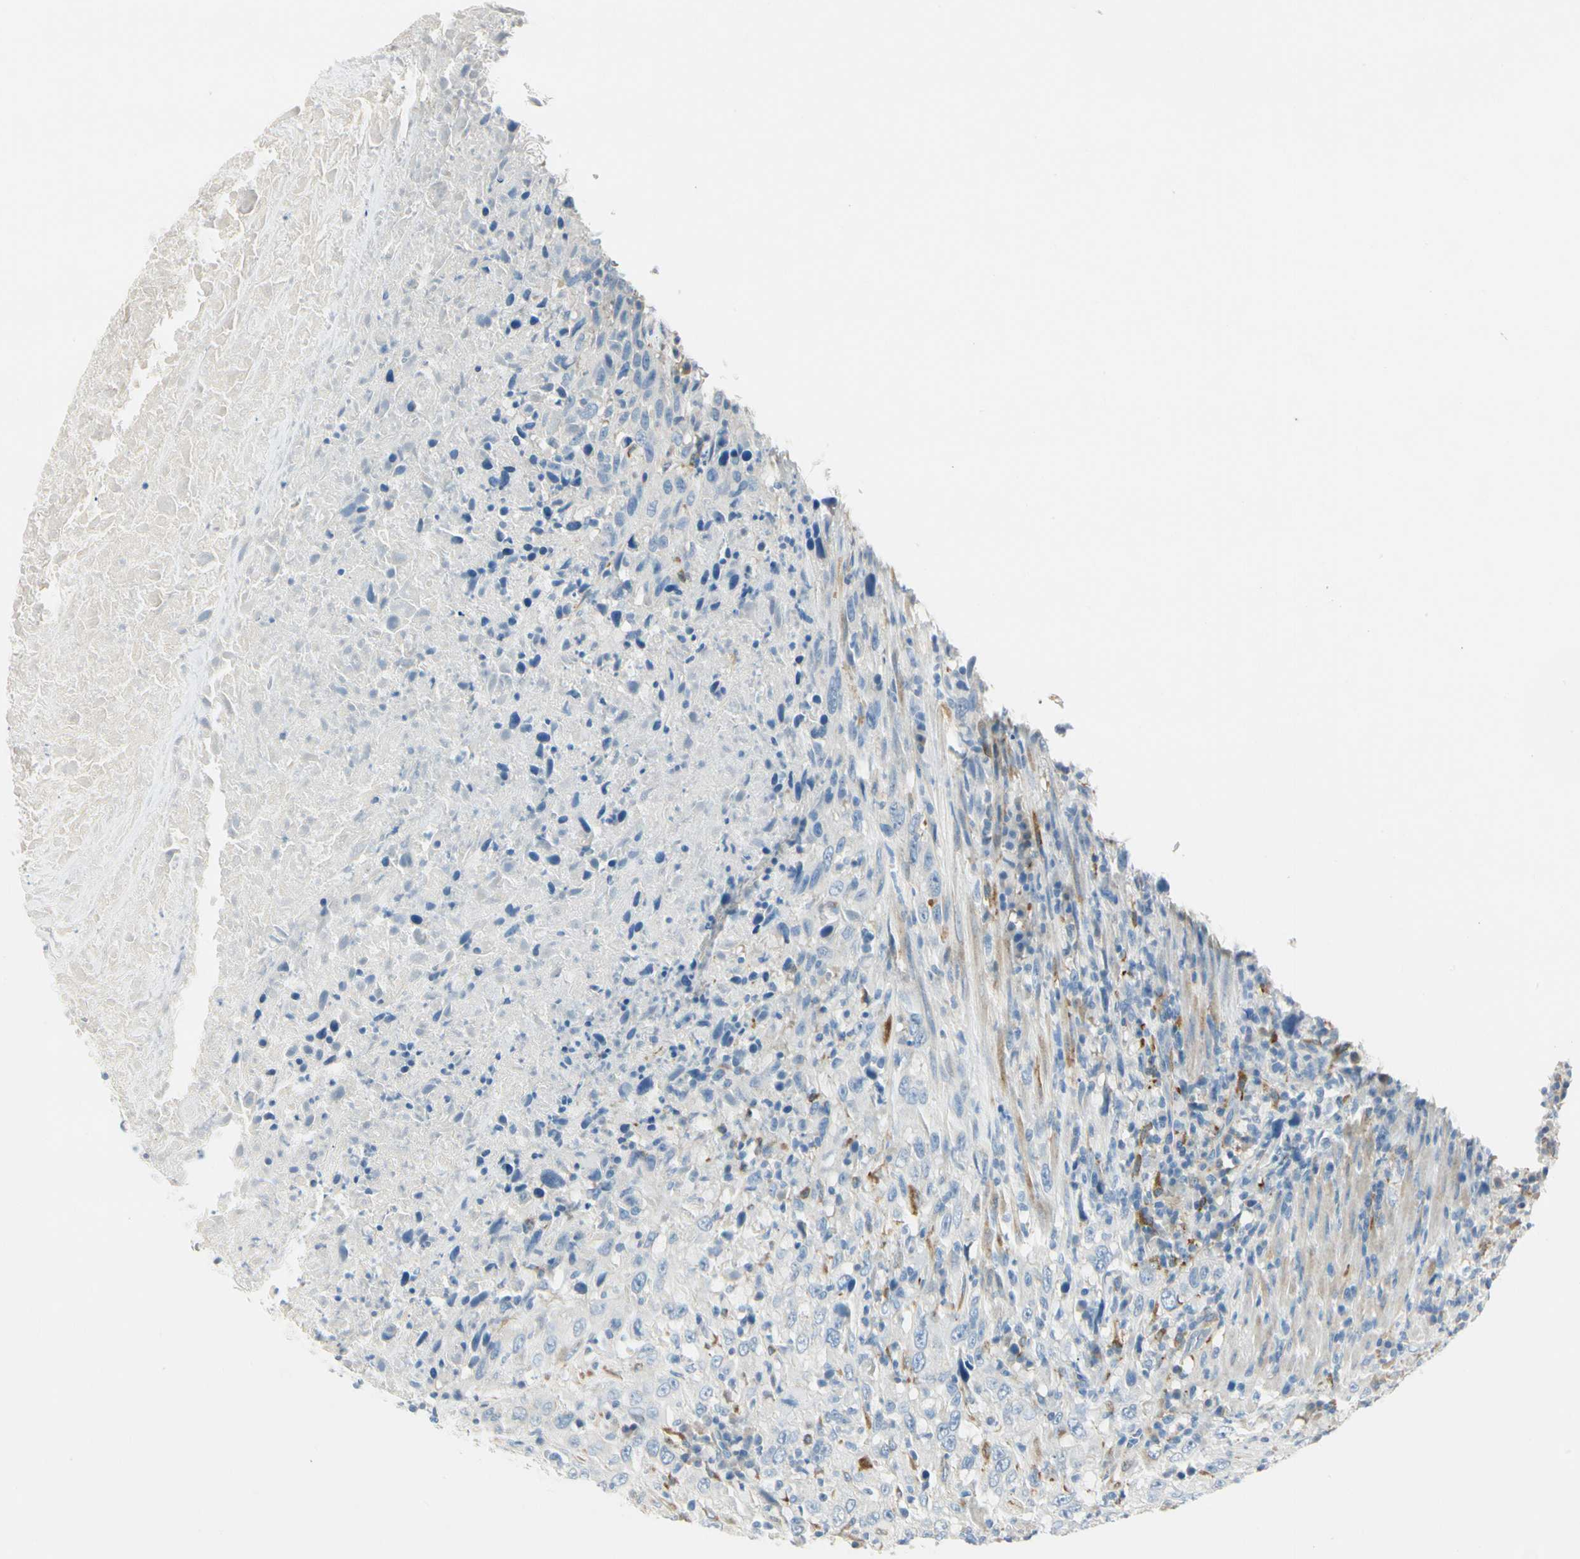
{"staining": {"intensity": "negative", "quantity": "none", "location": "none"}, "tissue": "urothelial cancer", "cell_type": "Tumor cells", "image_type": "cancer", "snomed": [{"axis": "morphology", "description": "Urothelial carcinoma, High grade"}, {"axis": "topography", "description": "Urinary bladder"}], "caption": "A micrograph of urothelial cancer stained for a protein demonstrates no brown staining in tumor cells.", "gene": "AMPH", "patient": {"sex": "male", "age": 61}}